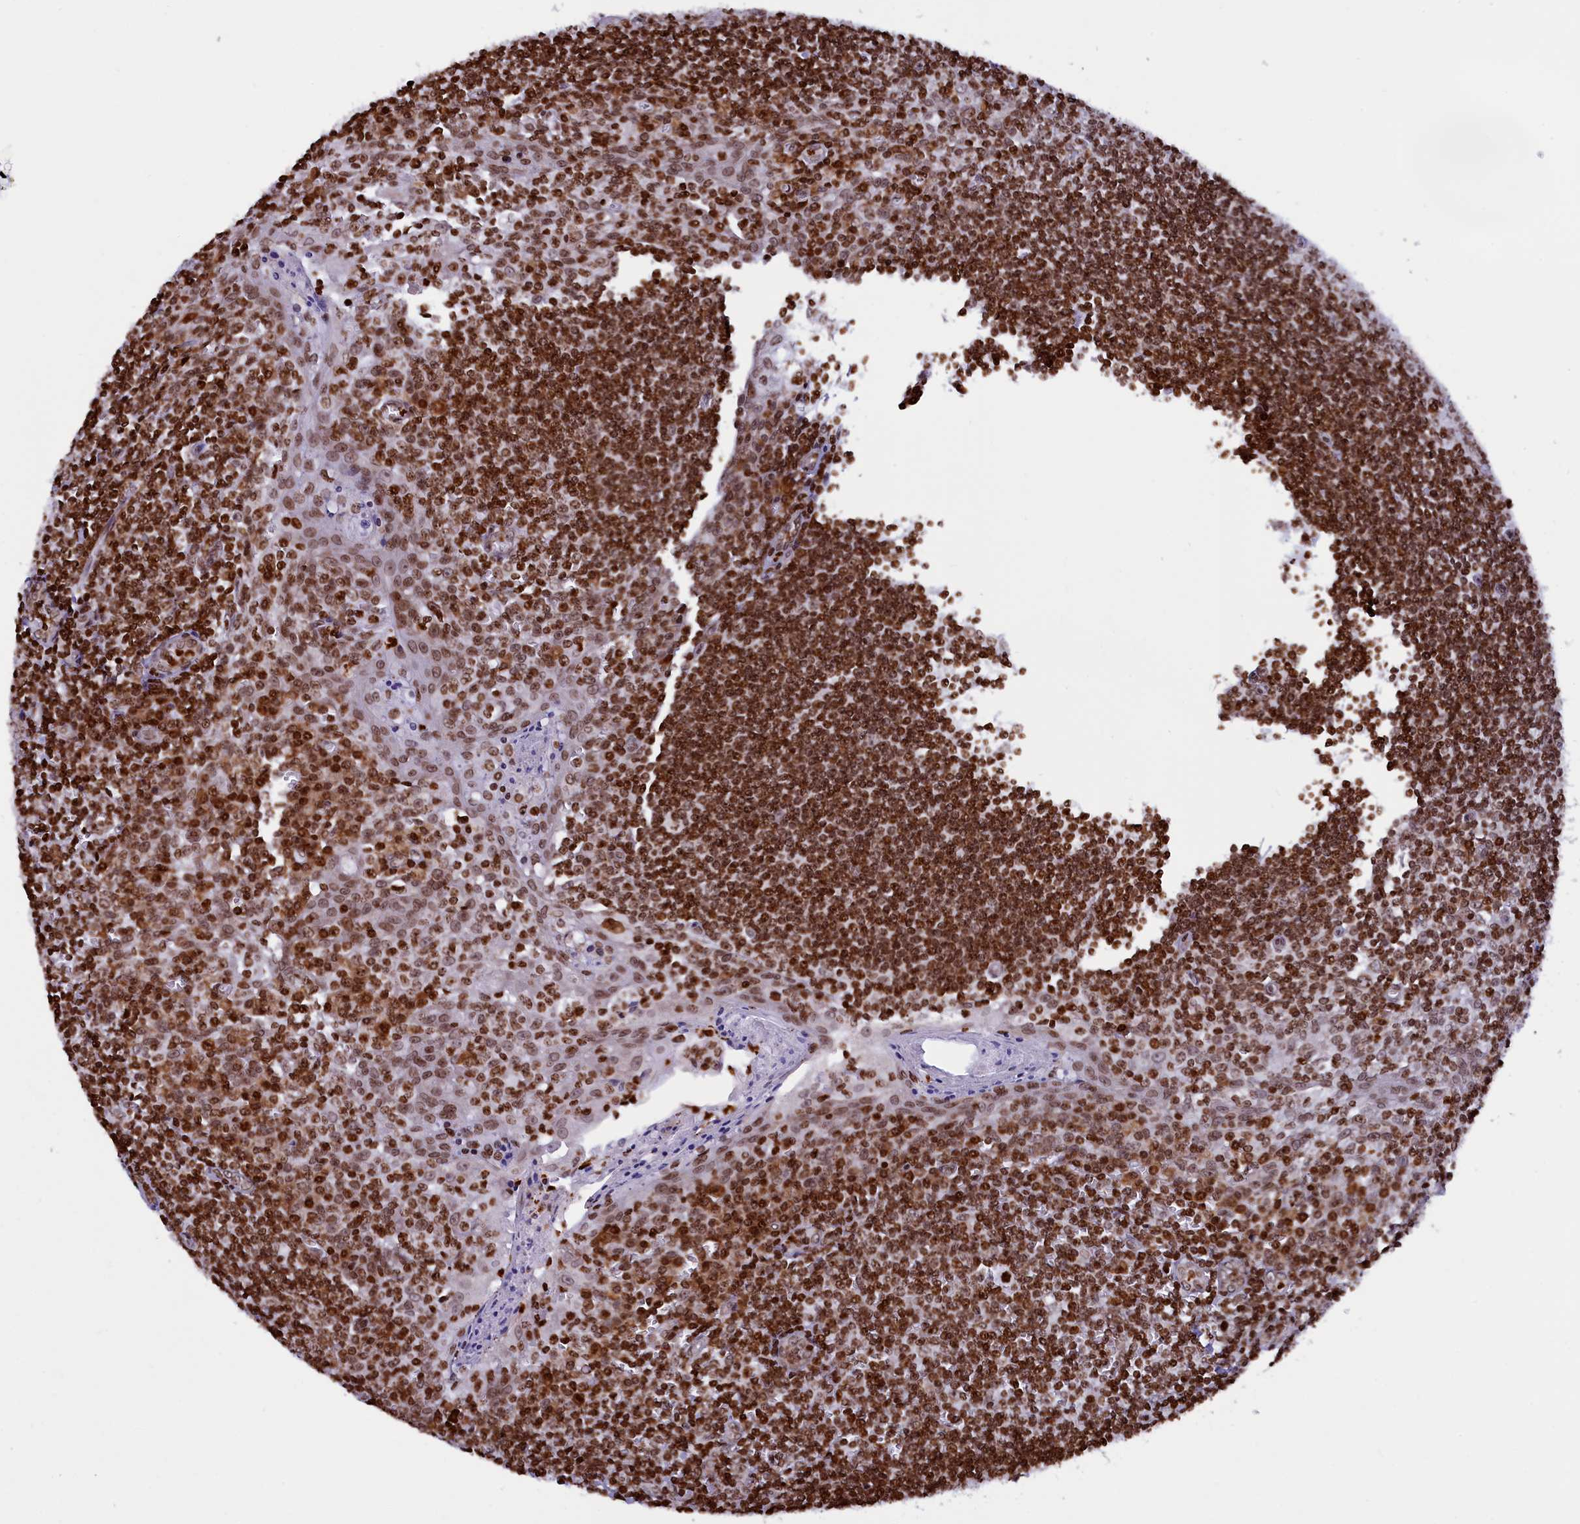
{"staining": {"intensity": "strong", "quantity": ">75%", "location": "nuclear"}, "tissue": "tonsil", "cell_type": "Germinal center cells", "image_type": "normal", "snomed": [{"axis": "morphology", "description": "Normal tissue, NOS"}, {"axis": "topography", "description": "Tonsil"}], "caption": "Immunohistochemical staining of benign tonsil exhibits high levels of strong nuclear staining in about >75% of germinal center cells. (DAB (3,3'-diaminobenzidine) IHC, brown staining for protein, blue staining for nuclei).", "gene": "TIMM29", "patient": {"sex": "male", "age": 27}}